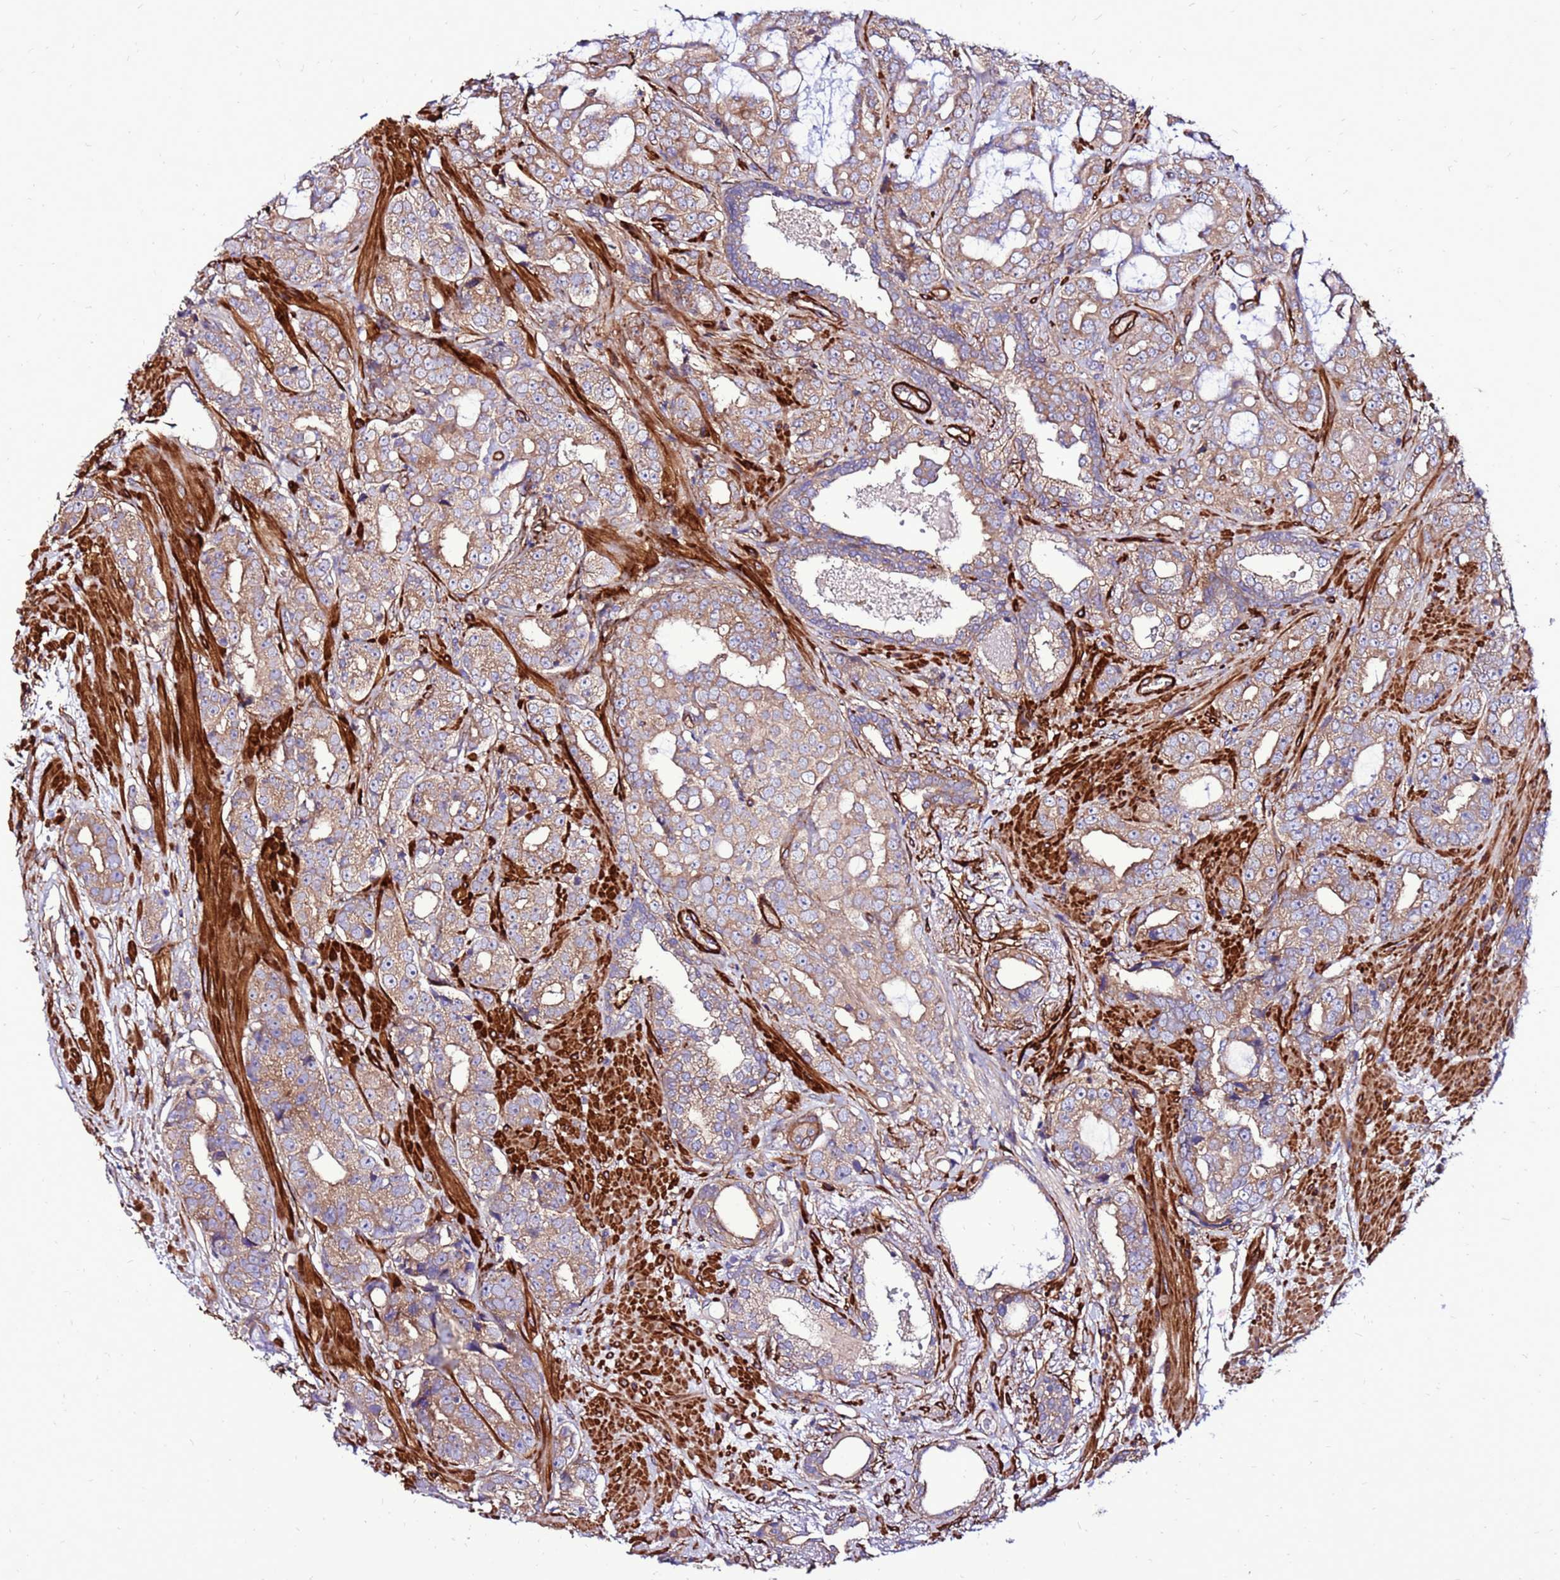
{"staining": {"intensity": "moderate", "quantity": ">75%", "location": "cytoplasmic/membranous"}, "tissue": "prostate cancer", "cell_type": "Tumor cells", "image_type": "cancer", "snomed": [{"axis": "morphology", "description": "Adenocarcinoma, High grade"}, {"axis": "topography", "description": "Prostate"}], "caption": "High-power microscopy captured an immunohistochemistry micrograph of prostate cancer, revealing moderate cytoplasmic/membranous staining in about >75% of tumor cells. (DAB (3,3'-diaminobenzidine) = brown stain, brightfield microscopy at high magnification).", "gene": "EI24", "patient": {"sex": "male", "age": 71}}